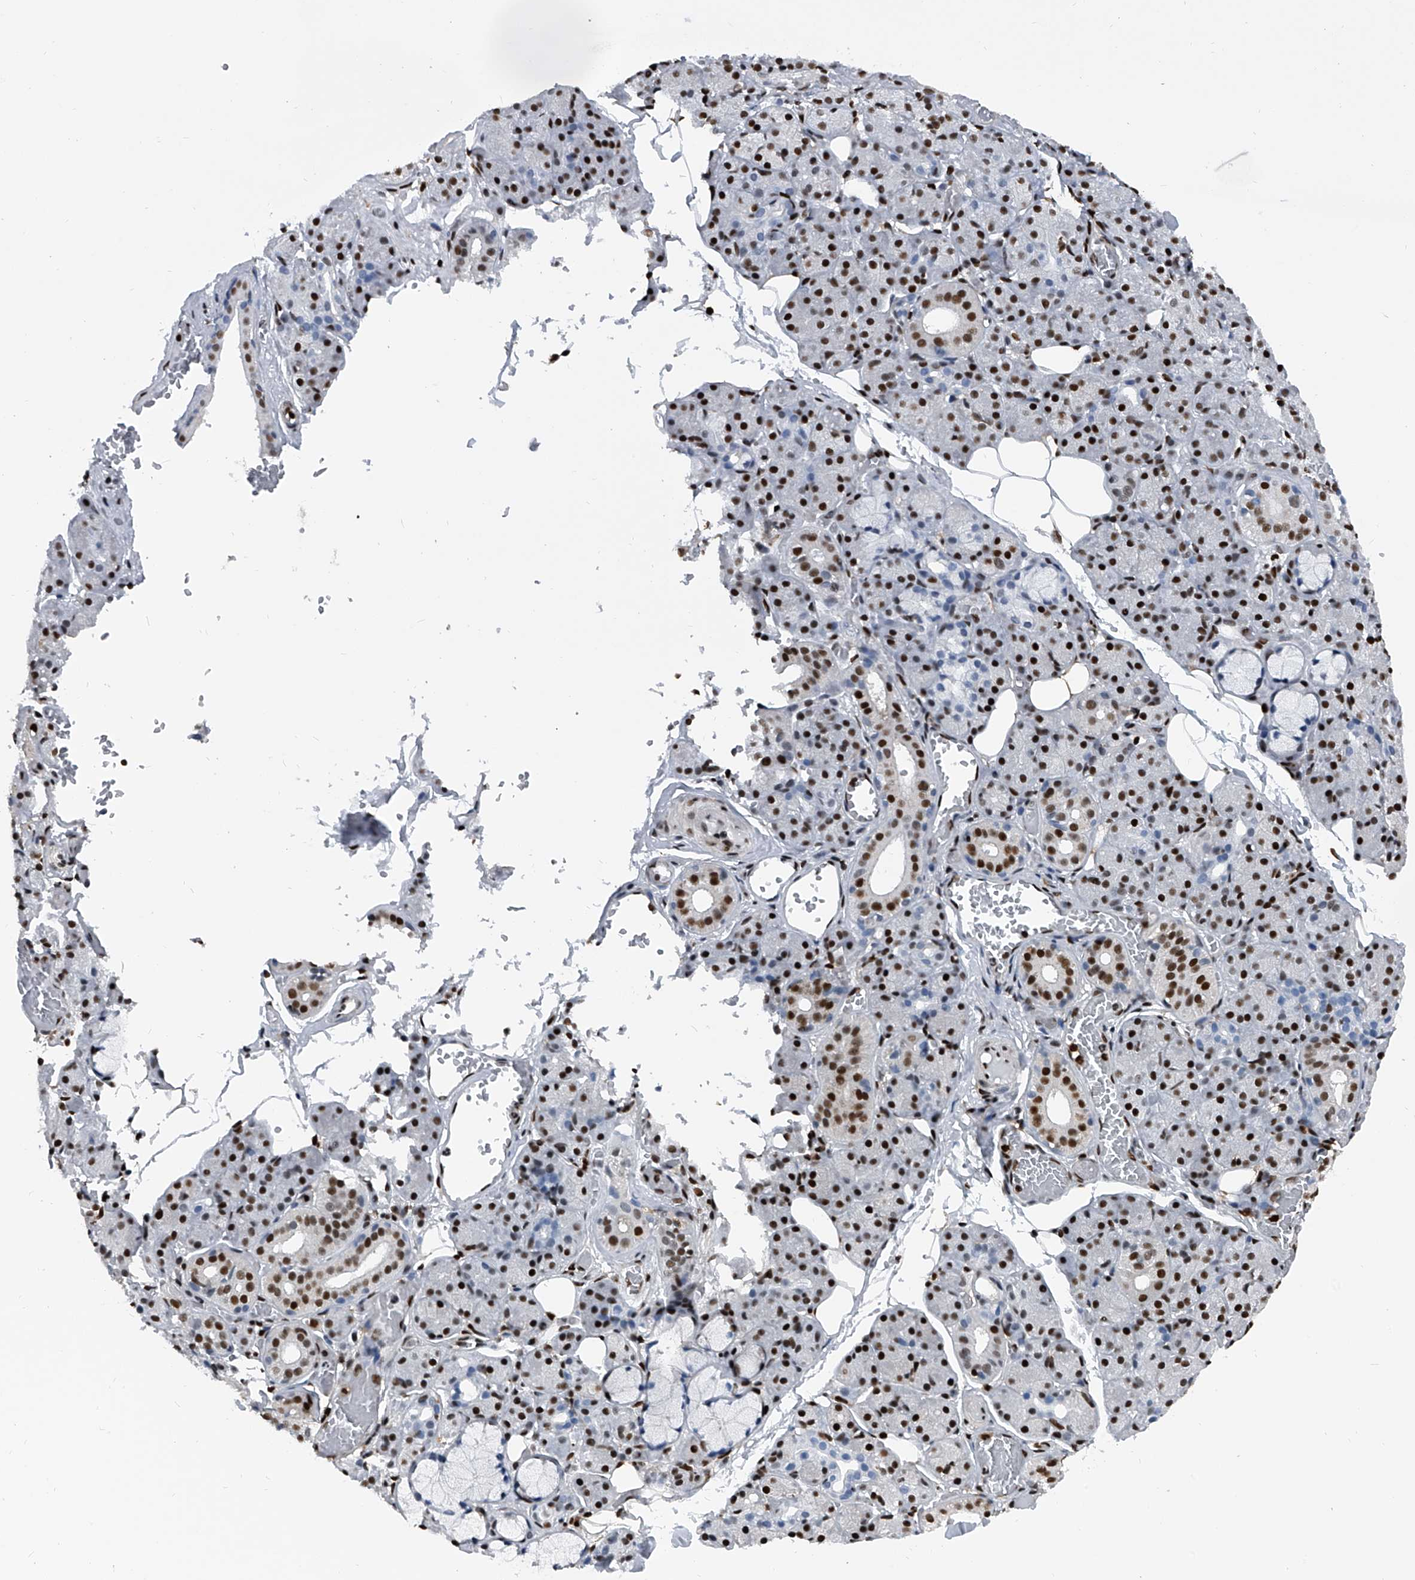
{"staining": {"intensity": "strong", "quantity": ">75%", "location": "nuclear"}, "tissue": "salivary gland", "cell_type": "Glandular cells", "image_type": "normal", "snomed": [{"axis": "morphology", "description": "Normal tissue, NOS"}, {"axis": "topography", "description": "Salivary gland"}], "caption": "A high-resolution photomicrograph shows immunohistochemistry (IHC) staining of benign salivary gland, which shows strong nuclear staining in about >75% of glandular cells. Nuclei are stained in blue.", "gene": "FKBP5", "patient": {"sex": "male", "age": 63}}